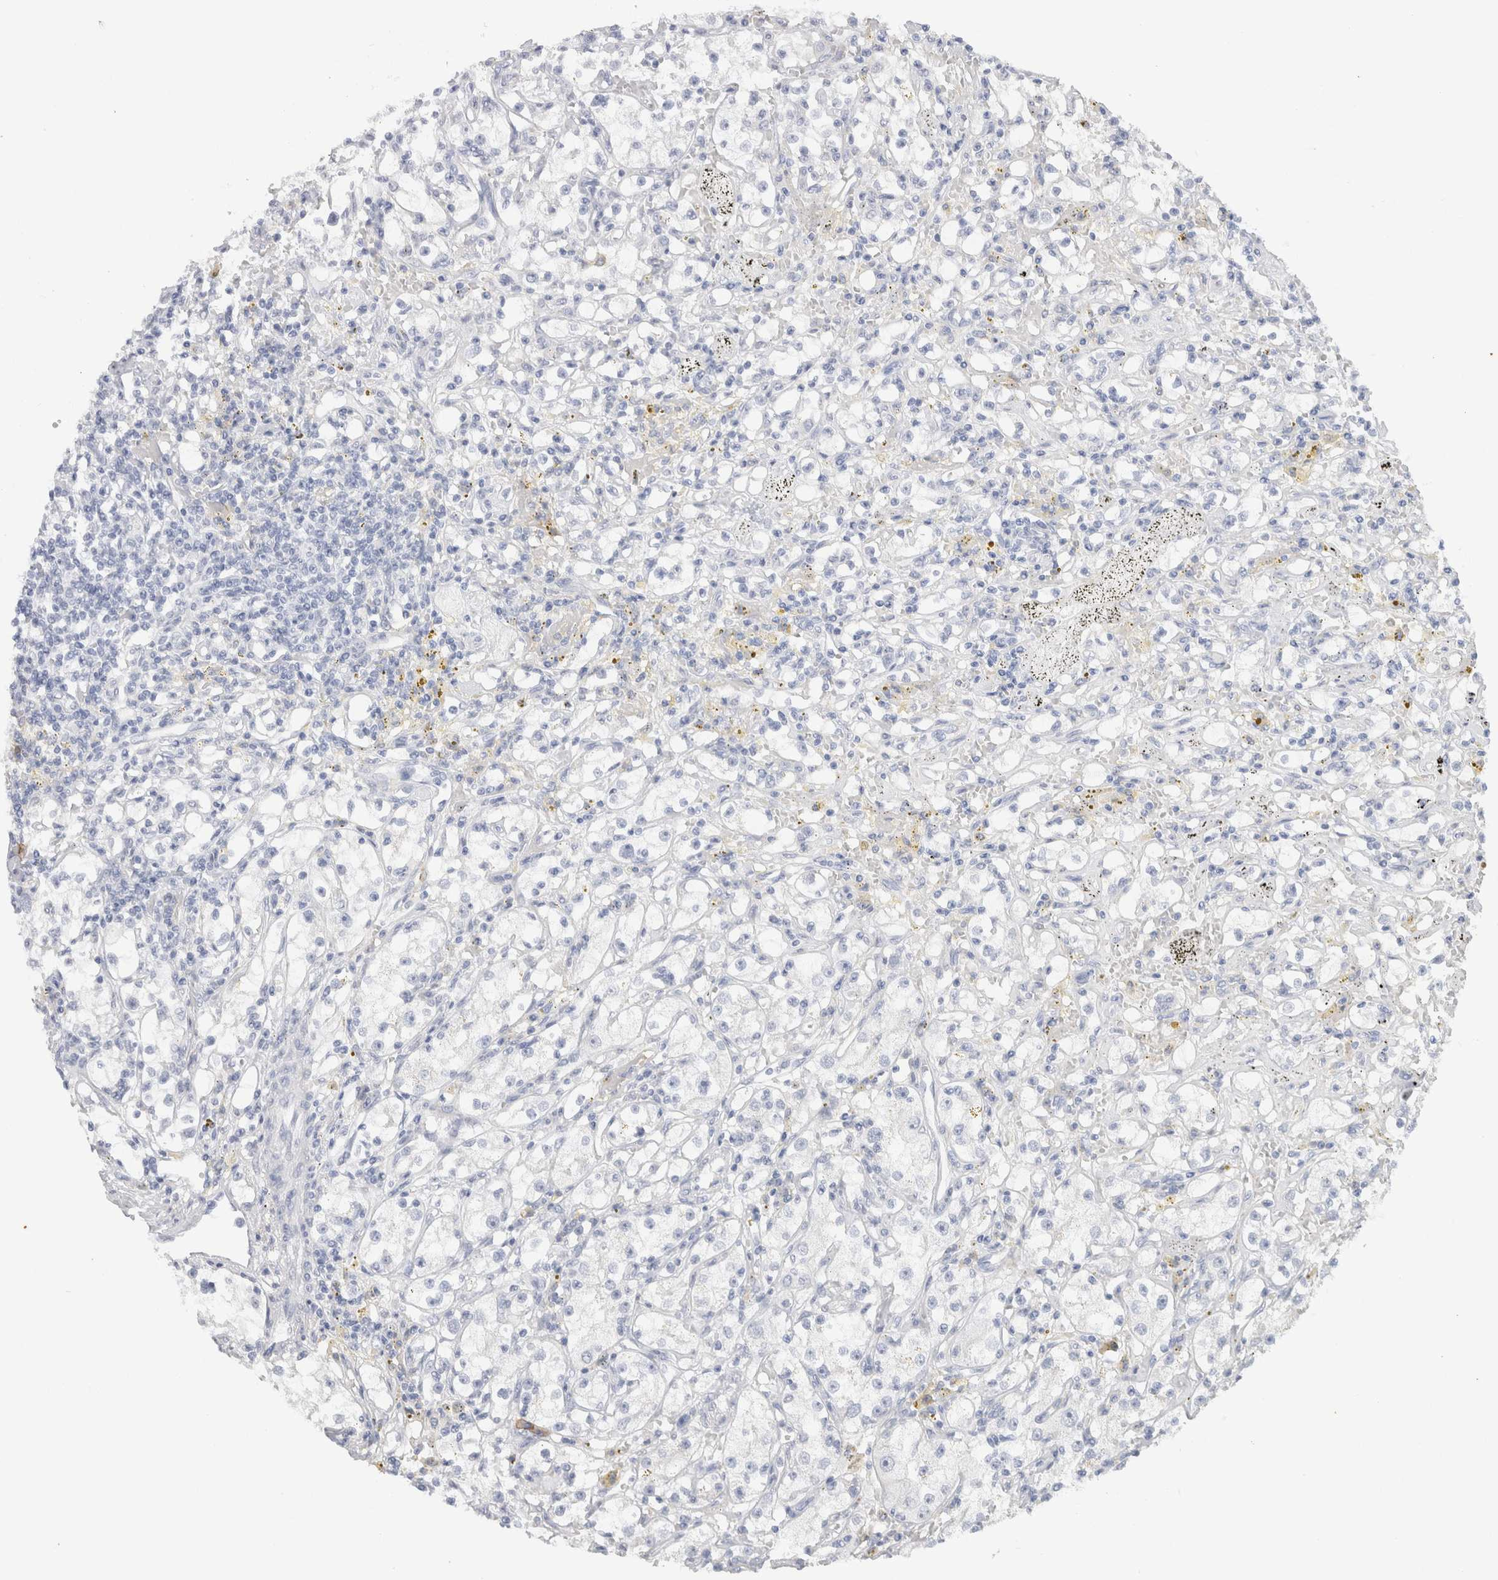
{"staining": {"intensity": "negative", "quantity": "none", "location": "none"}, "tissue": "renal cancer", "cell_type": "Tumor cells", "image_type": "cancer", "snomed": [{"axis": "morphology", "description": "Adenocarcinoma, NOS"}, {"axis": "topography", "description": "Kidney"}], "caption": "Renal cancer was stained to show a protein in brown. There is no significant positivity in tumor cells.", "gene": "CD38", "patient": {"sex": "male", "age": 56}}